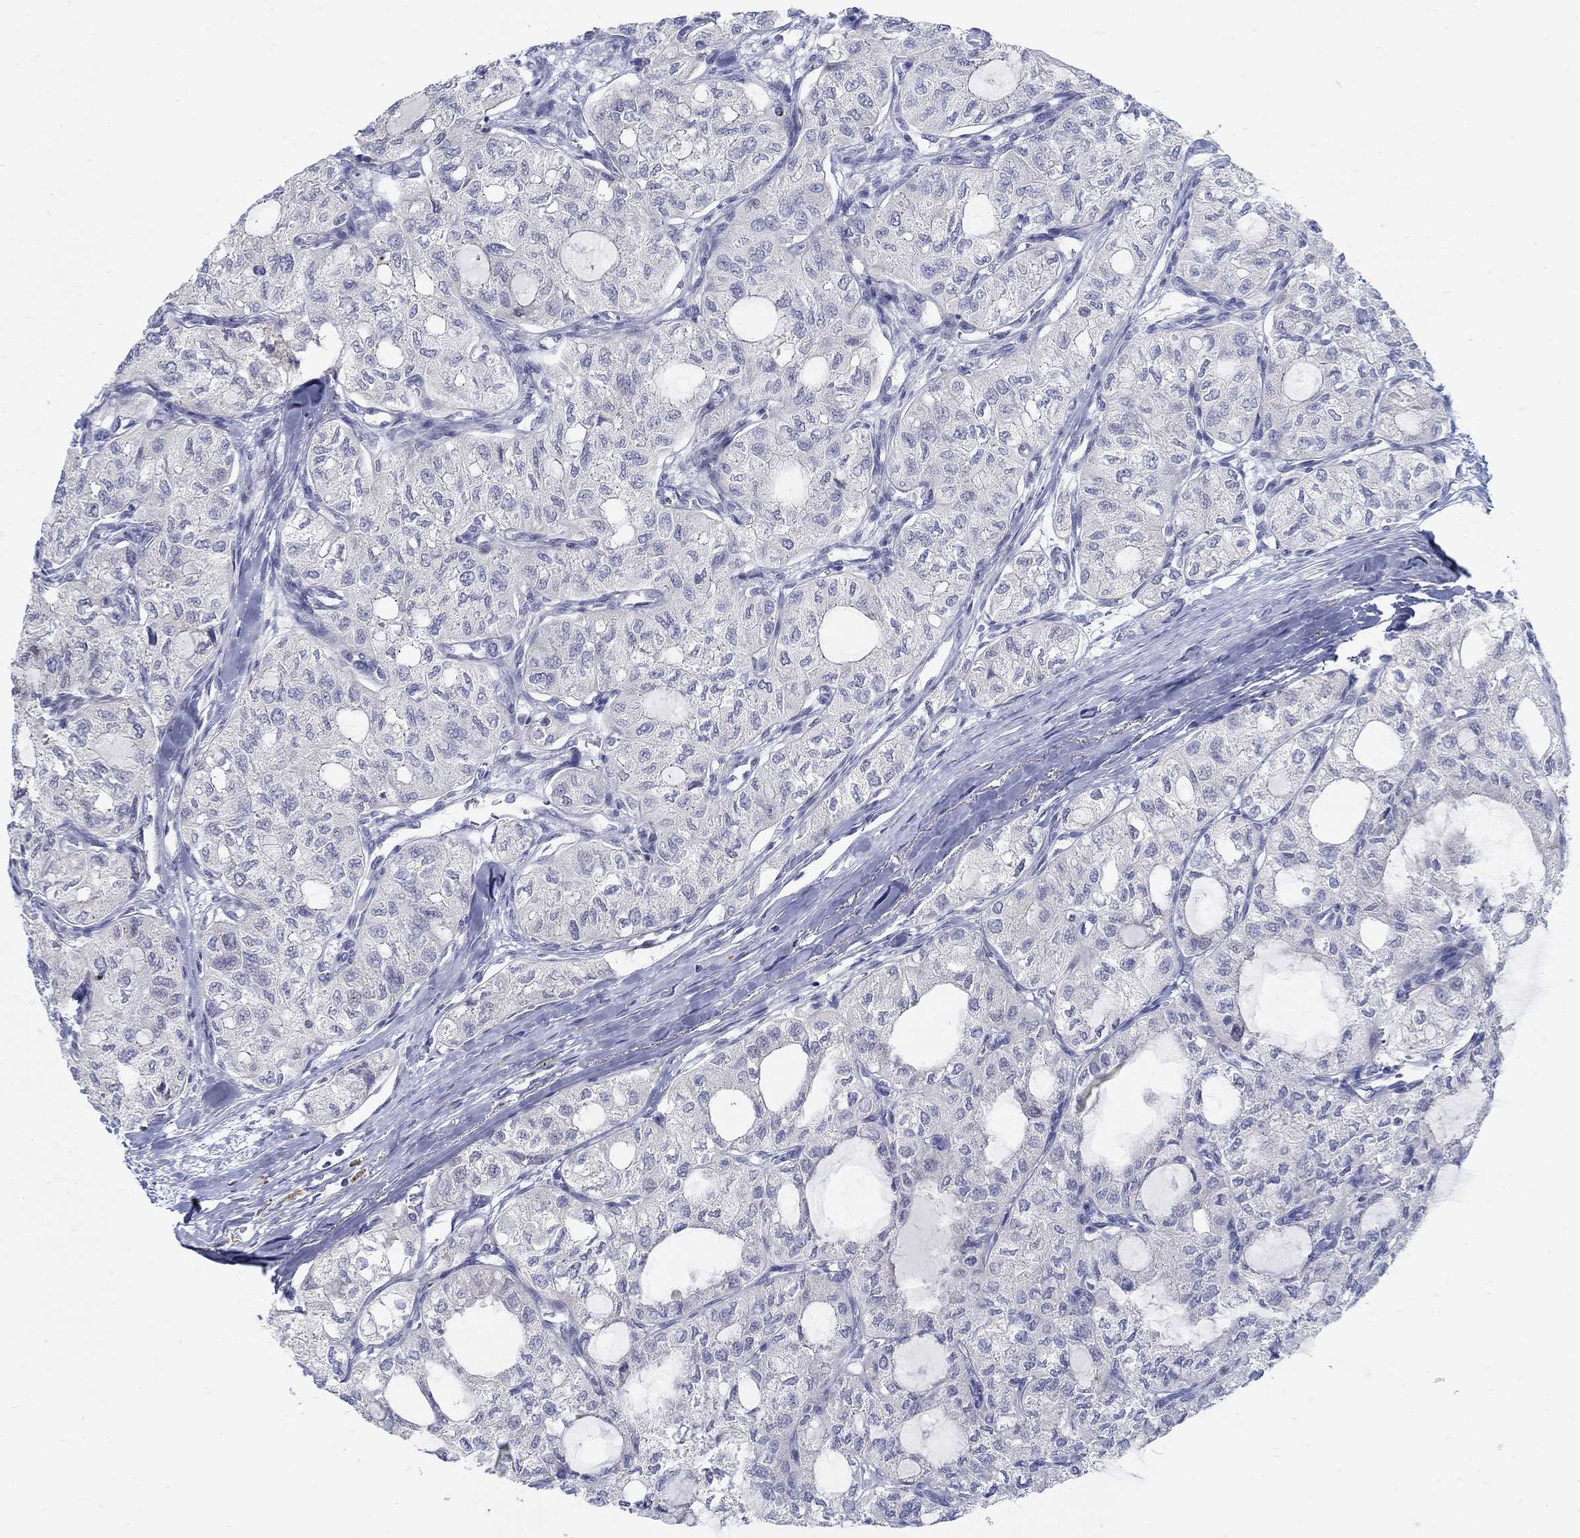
{"staining": {"intensity": "negative", "quantity": "none", "location": "none"}, "tissue": "thyroid cancer", "cell_type": "Tumor cells", "image_type": "cancer", "snomed": [{"axis": "morphology", "description": "Follicular adenoma carcinoma, NOS"}, {"axis": "topography", "description": "Thyroid gland"}], "caption": "IHC histopathology image of neoplastic tissue: human follicular adenoma carcinoma (thyroid) stained with DAB shows no significant protein expression in tumor cells.", "gene": "ANO7", "patient": {"sex": "male", "age": 75}}